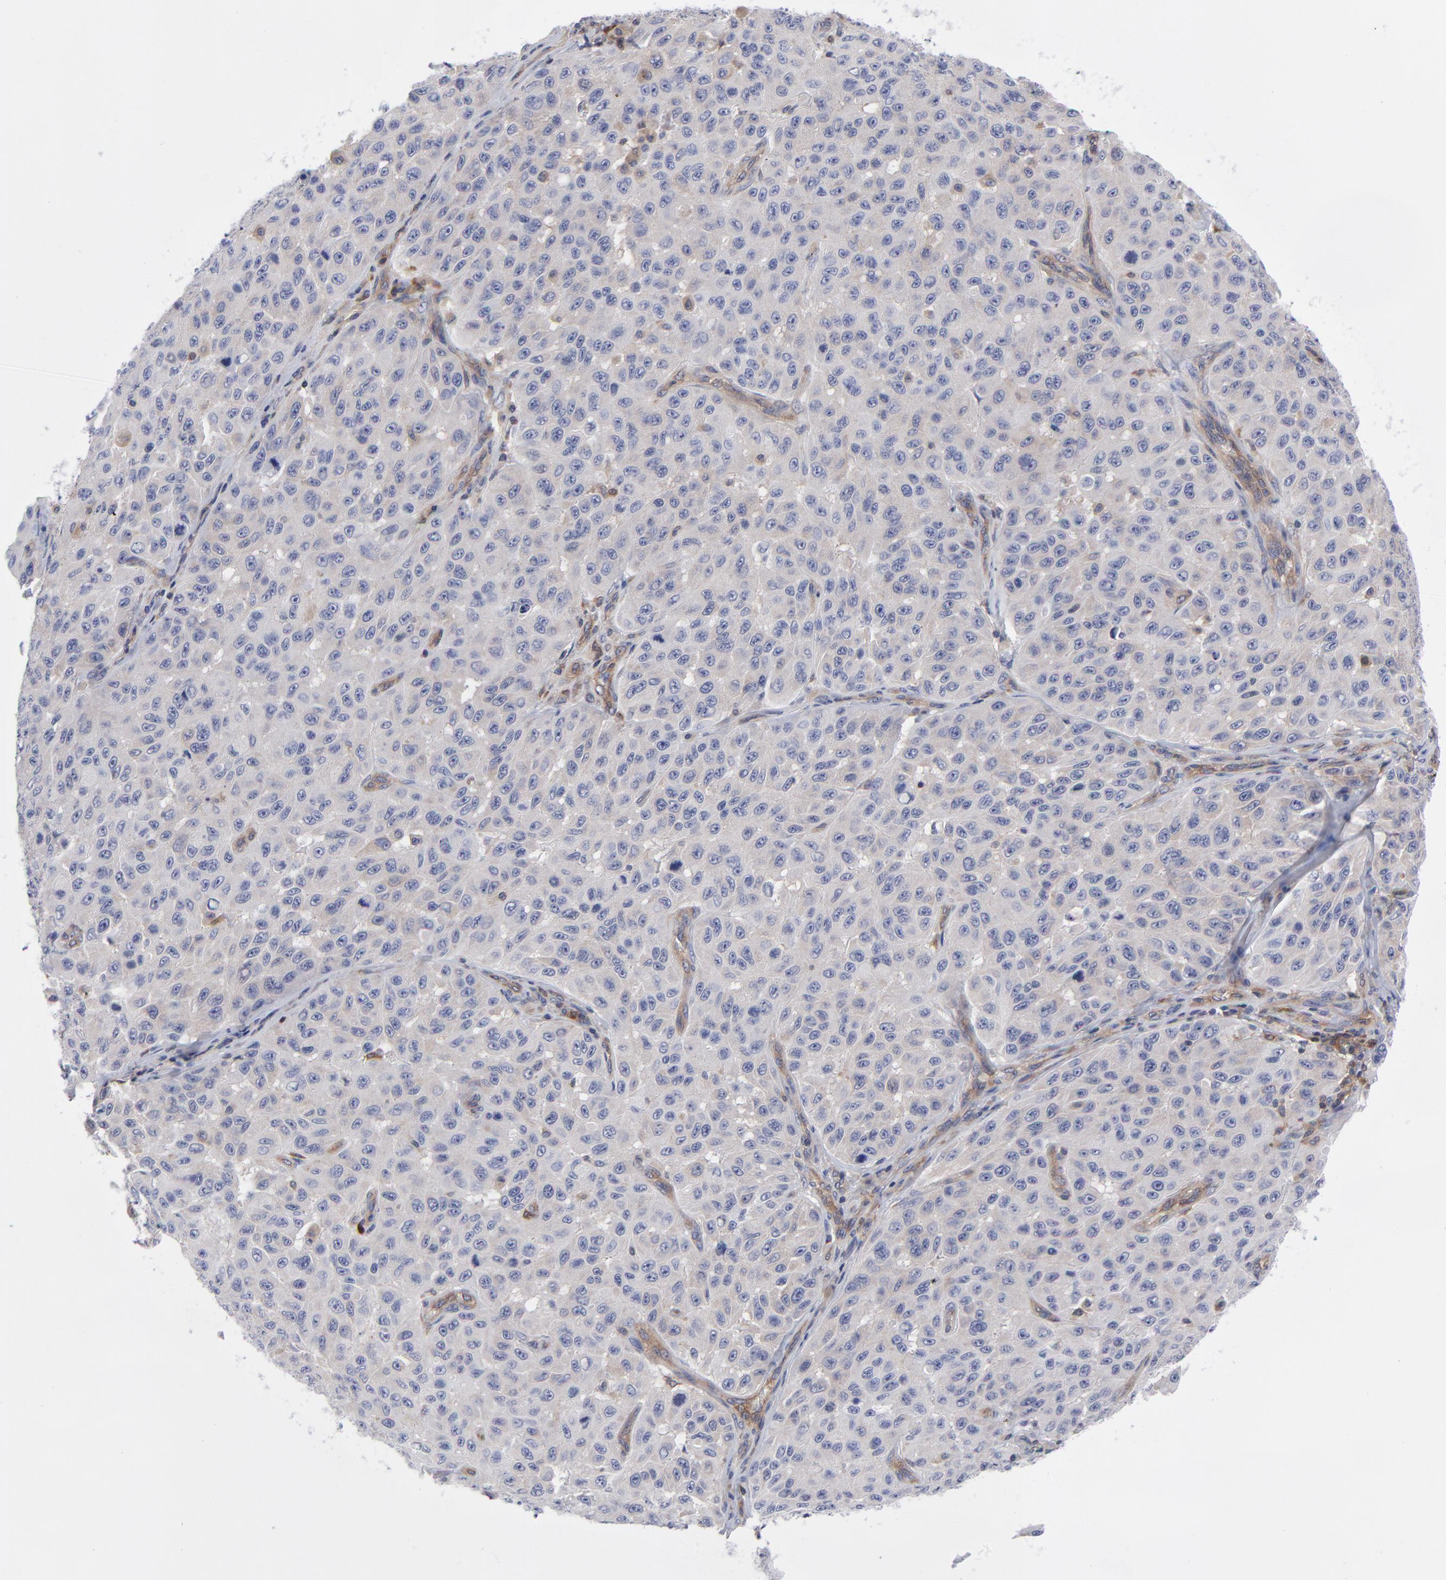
{"staining": {"intensity": "negative", "quantity": "none", "location": "none"}, "tissue": "melanoma", "cell_type": "Tumor cells", "image_type": "cancer", "snomed": [{"axis": "morphology", "description": "Malignant melanoma, NOS"}, {"axis": "topography", "description": "Skin"}], "caption": "The micrograph exhibits no significant expression in tumor cells of malignant melanoma.", "gene": "NFKBIA", "patient": {"sex": "male", "age": 30}}